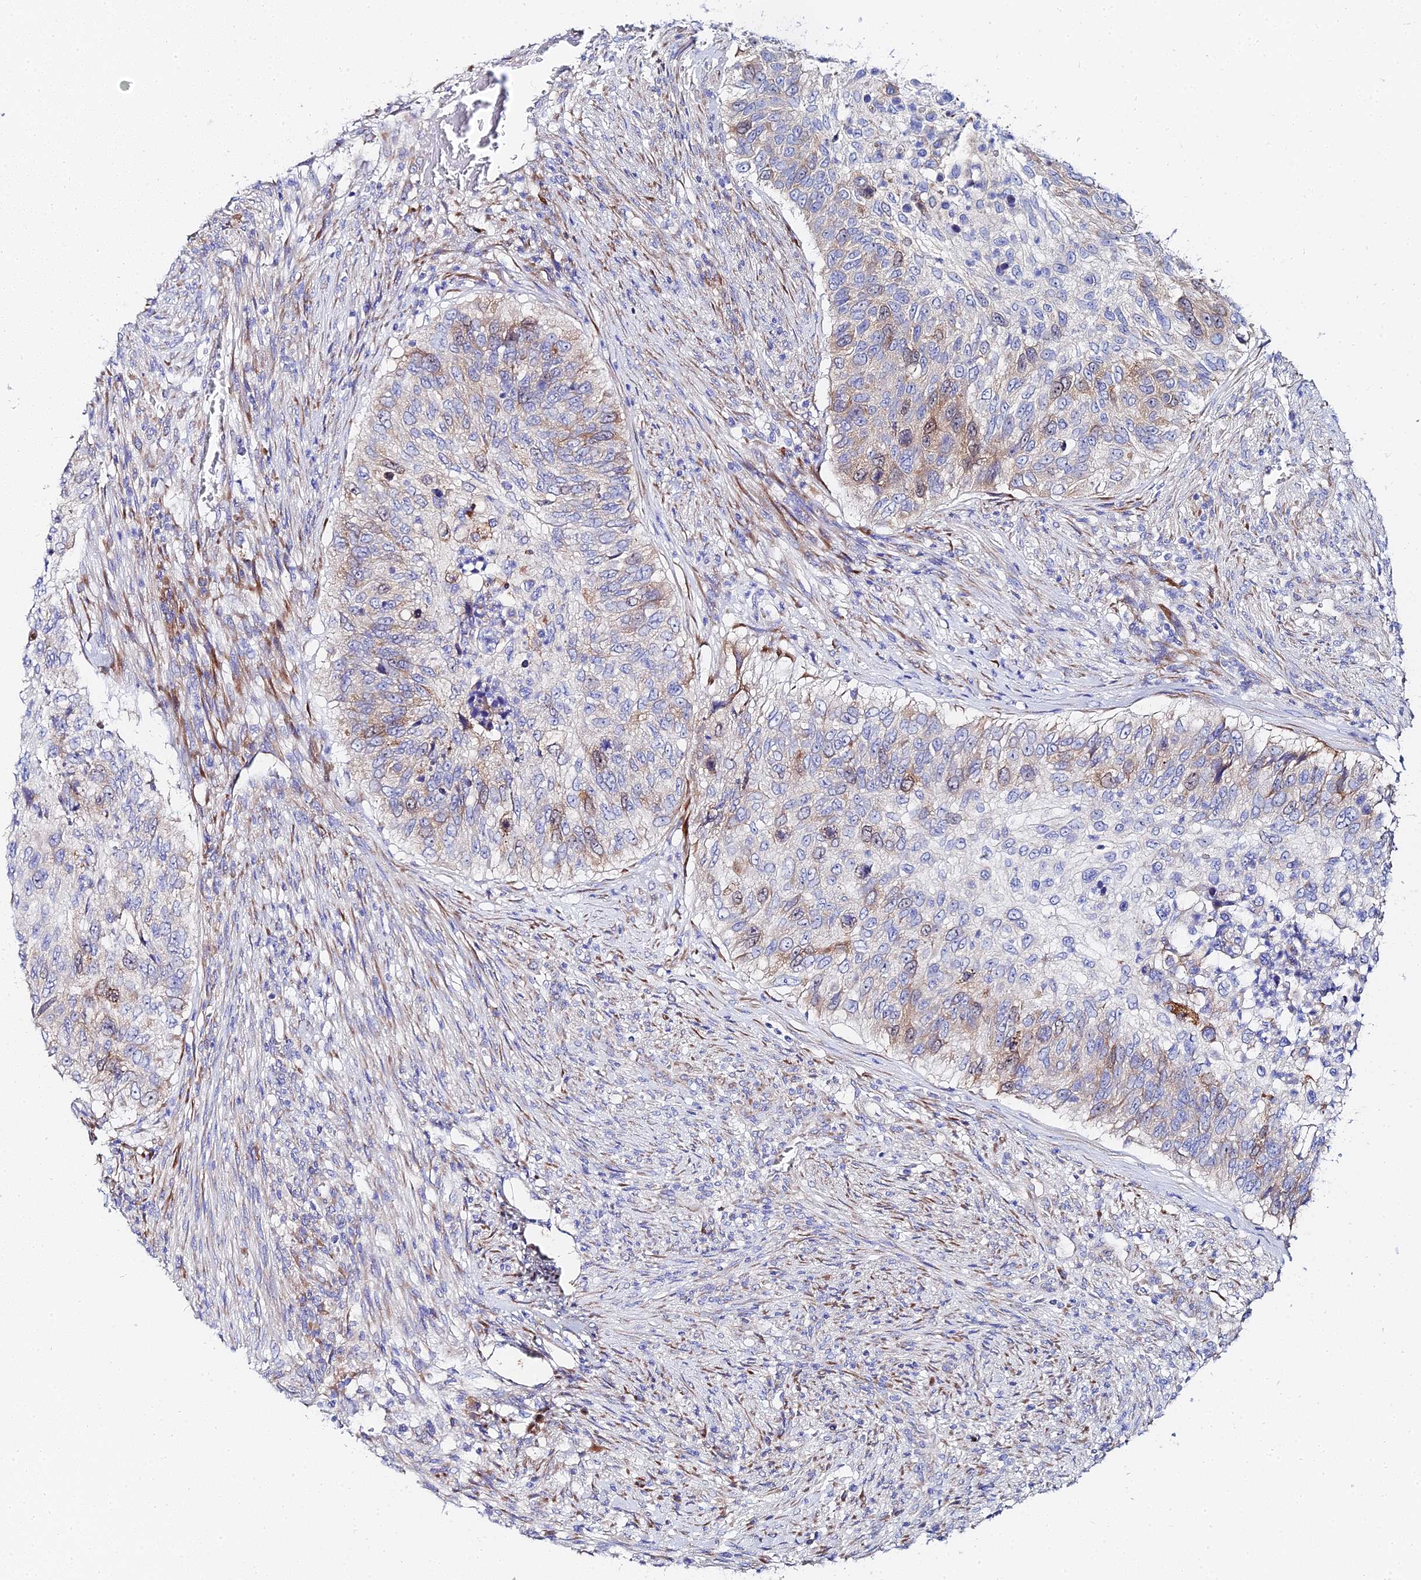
{"staining": {"intensity": "weak", "quantity": "<25%", "location": "cytoplasmic/membranous"}, "tissue": "urothelial cancer", "cell_type": "Tumor cells", "image_type": "cancer", "snomed": [{"axis": "morphology", "description": "Urothelial carcinoma, High grade"}, {"axis": "topography", "description": "Urinary bladder"}], "caption": "This is an immunohistochemistry histopathology image of high-grade urothelial carcinoma. There is no expression in tumor cells.", "gene": "PTTG1", "patient": {"sex": "female", "age": 60}}